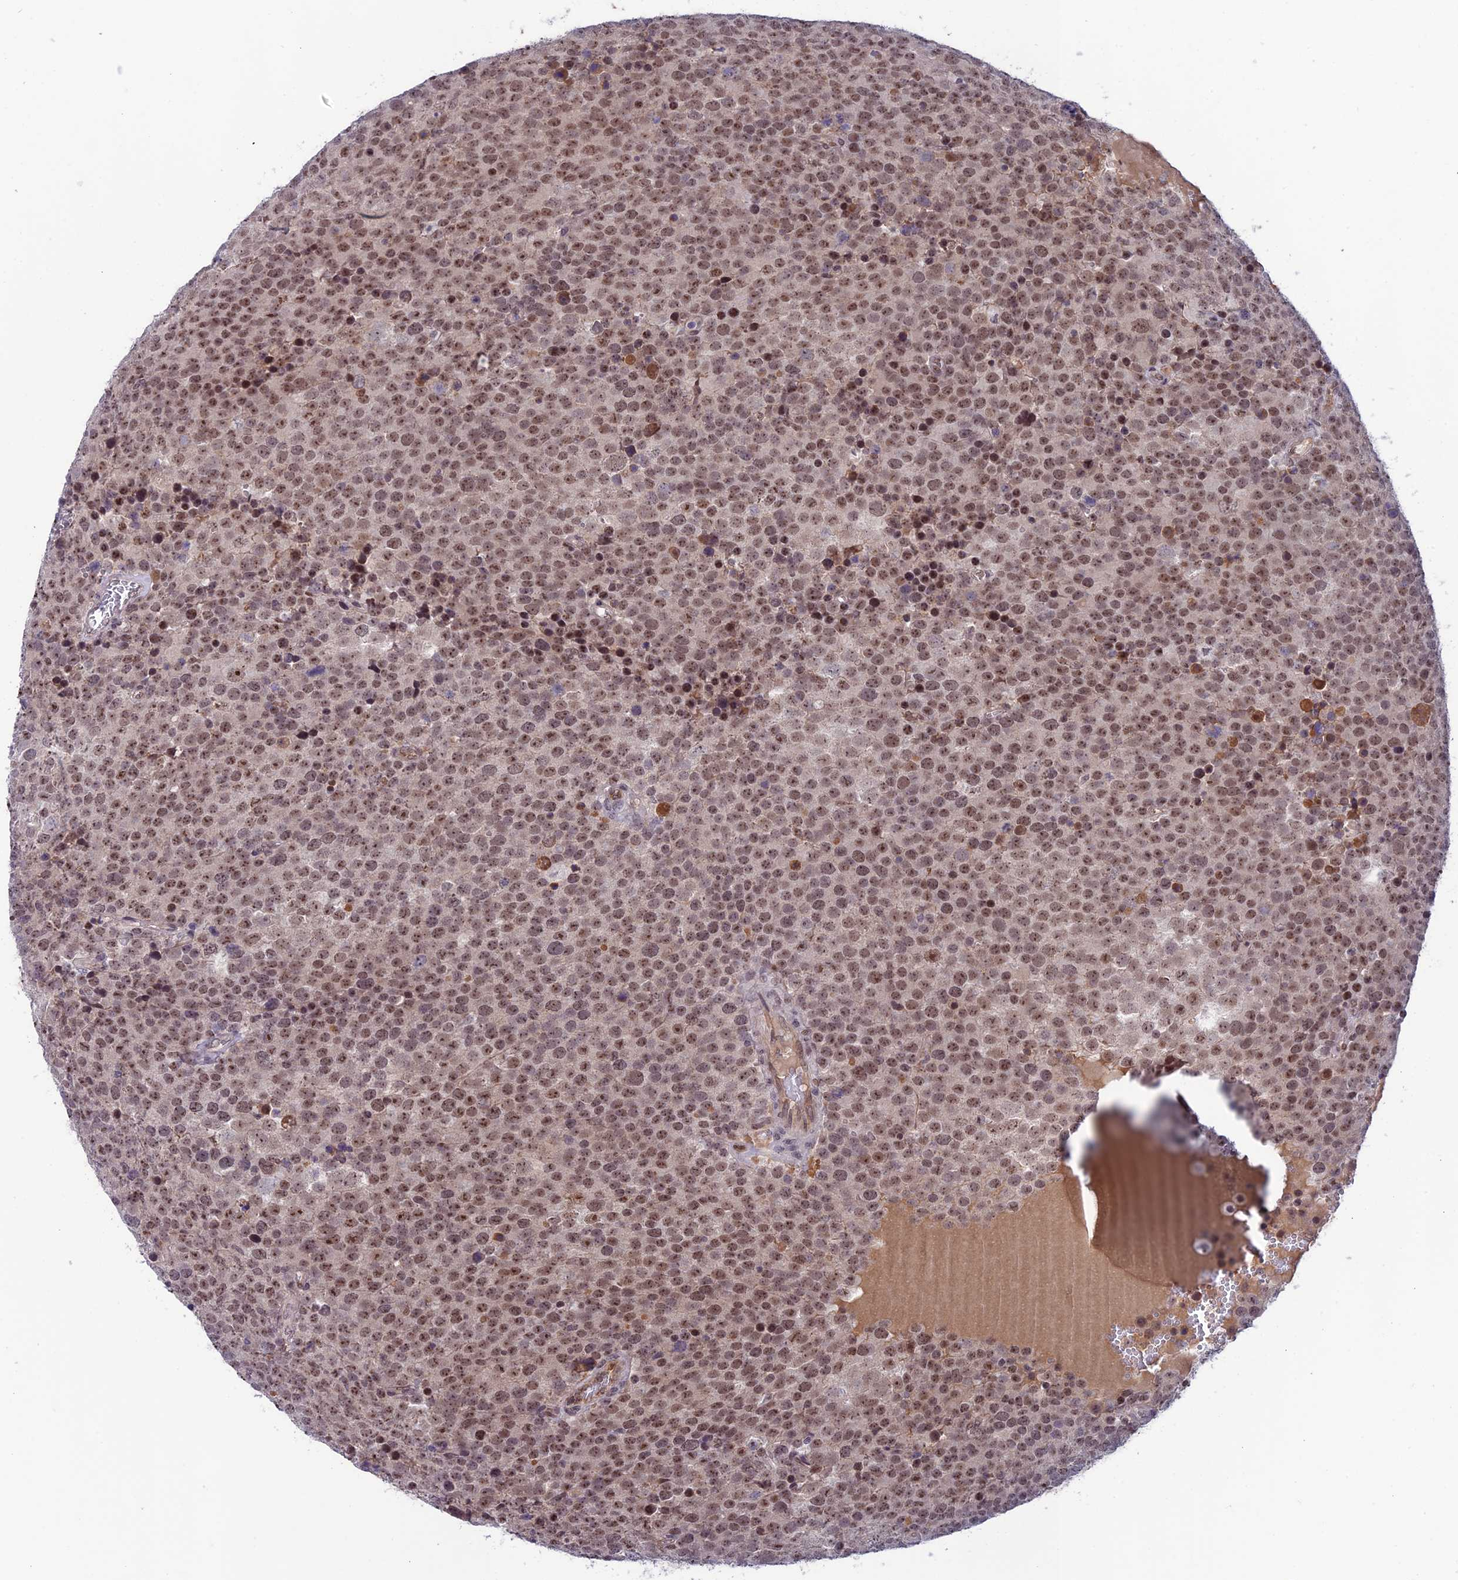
{"staining": {"intensity": "moderate", "quantity": ">75%", "location": "nuclear"}, "tissue": "testis cancer", "cell_type": "Tumor cells", "image_type": "cancer", "snomed": [{"axis": "morphology", "description": "Seminoma, NOS"}, {"axis": "topography", "description": "Testis"}], "caption": "Testis cancer was stained to show a protein in brown. There is medium levels of moderate nuclear positivity in about >75% of tumor cells. The staining was performed using DAB, with brown indicating positive protein expression. Nuclei are stained blue with hematoxylin.", "gene": "FKBPL", "patient": {"sex": "male", "age": 71}}